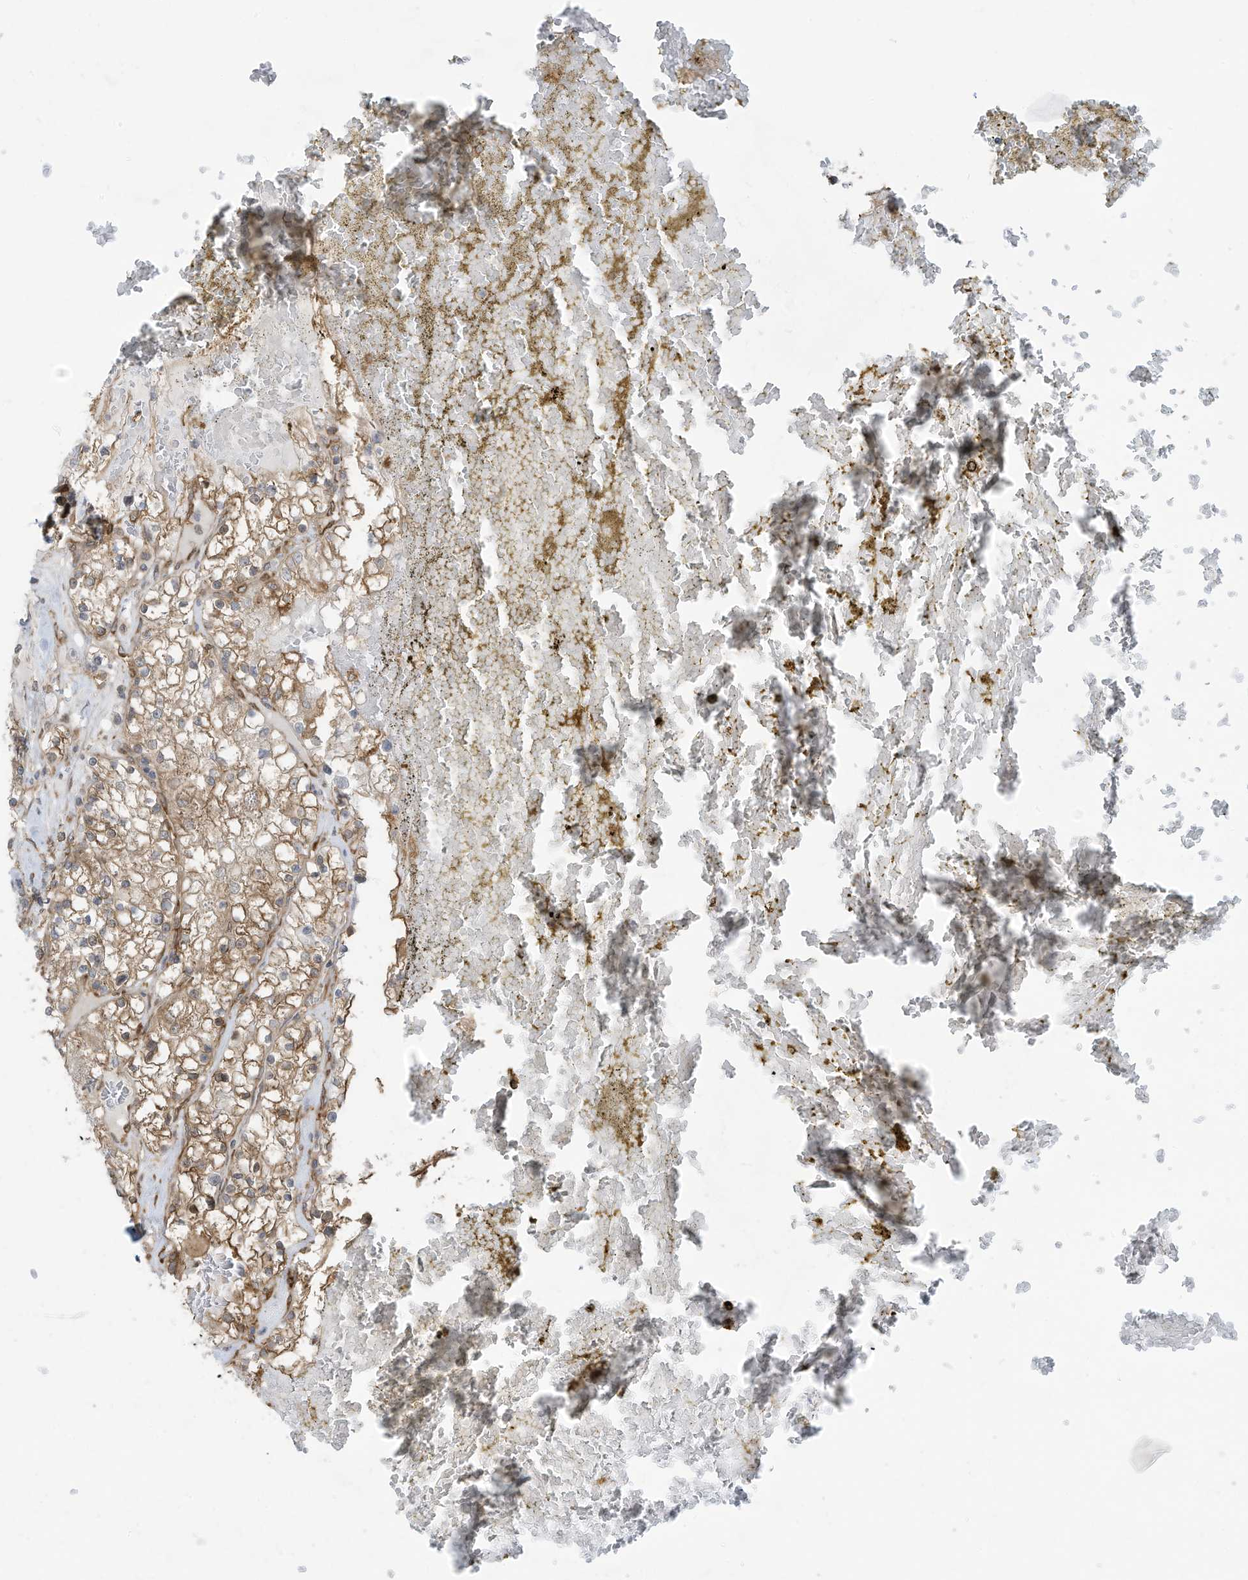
{"staining": {"intensity": "moderate", "quantity": ">75%", "location": "cytoplasmic/membranous"}, "tissue": "renal cancer", "cell_type": "Tumor cells", "image_type": "cancer", "snomed": [{"axis": "morphology", "description": "Normal tissue, NOS"}, {"axis": "morphology", "description": "Adenocarcinoma, NOS"}, {"axis": "topography", "description": "Kidney"}], "caption": "Renal adenocarcinoma stained with a protein marker shows moderate staining in tumor cells.", "gene": "USE1", "patient": {"sex": "male", "age": 68}}